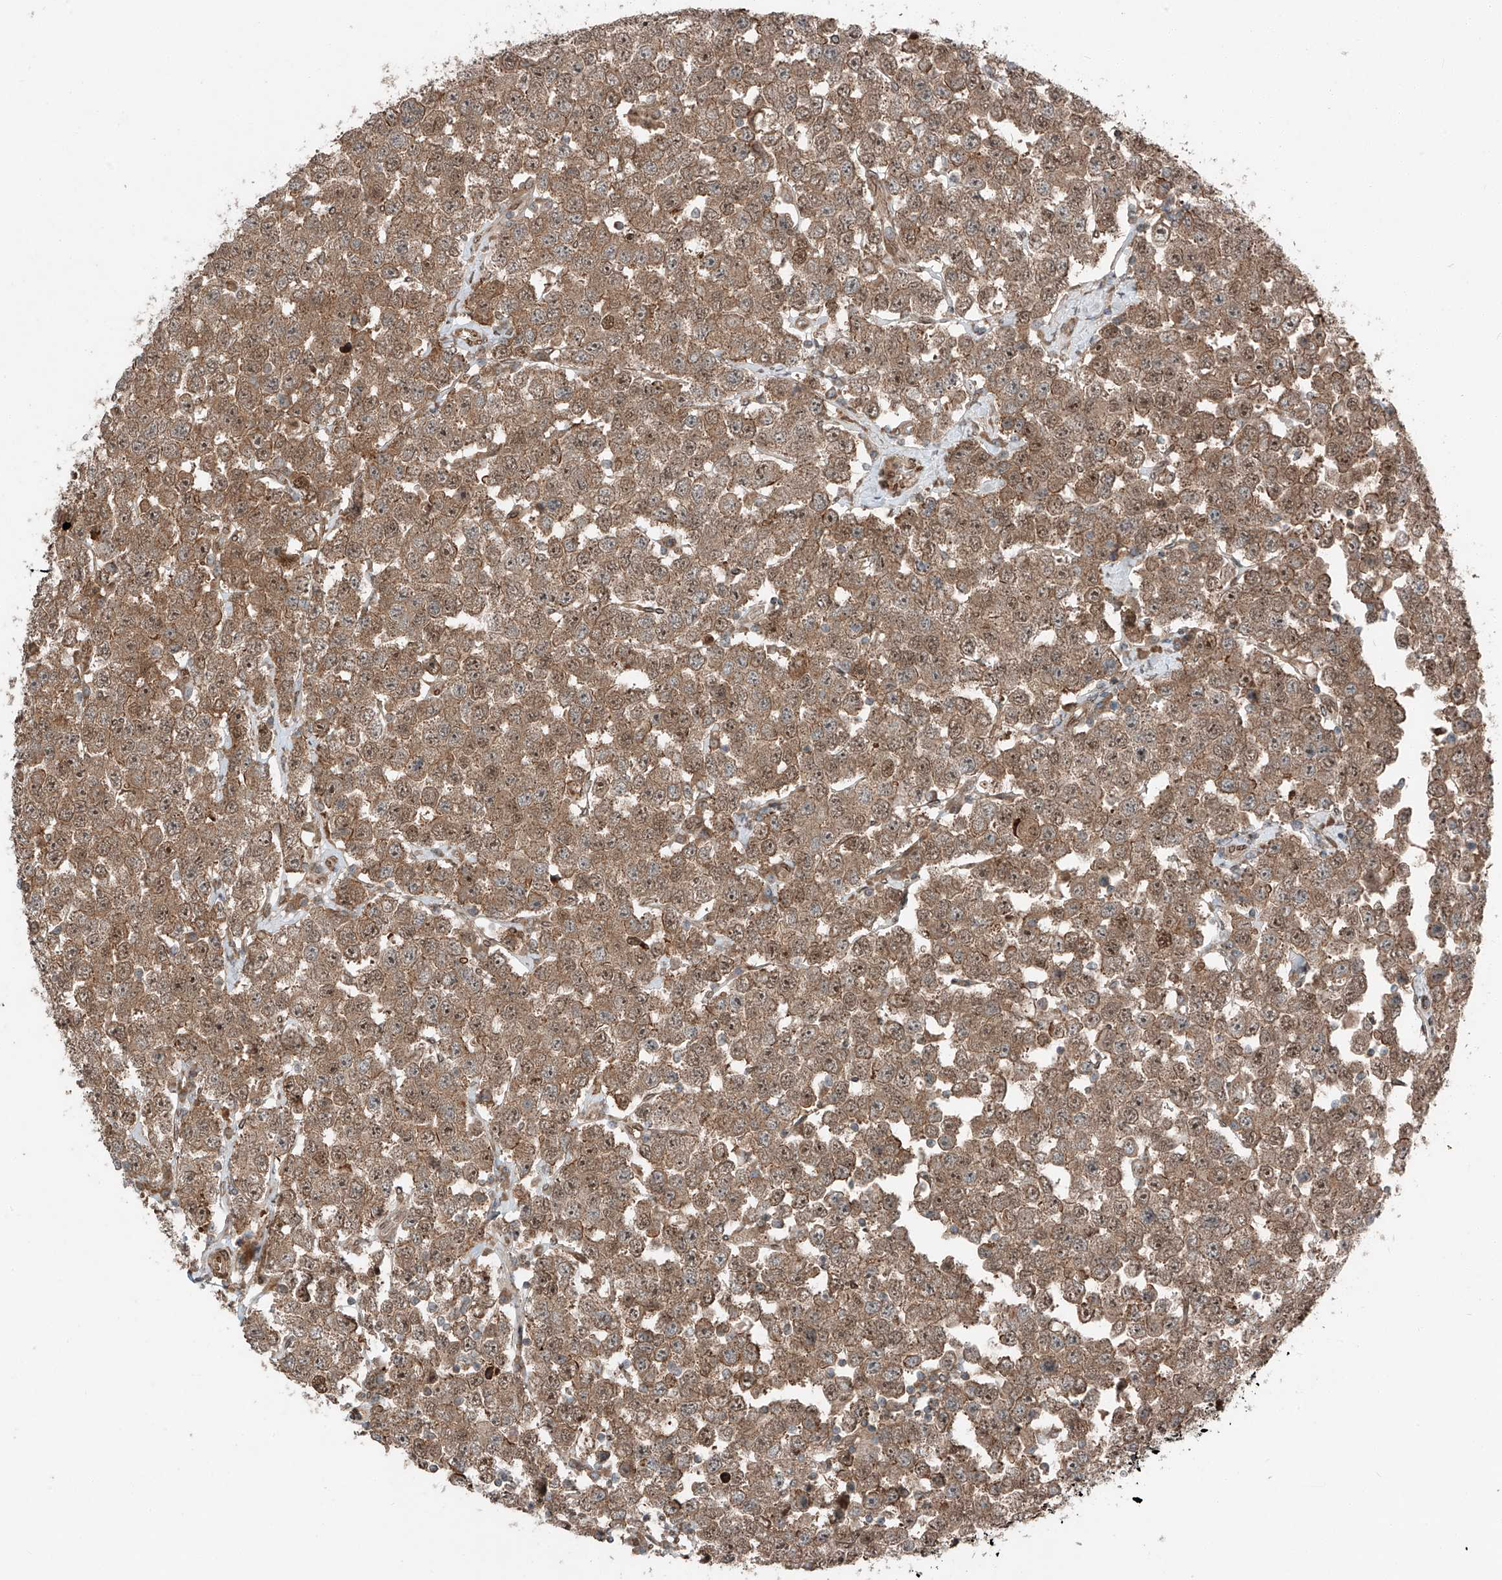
{"staining": {"intensity": "moderate", "quantity": ">75%", "location": "cytoplasmic/membranous"}, "tissue": "testis cancer", "cell_type": "Tumor cells", "image_type": "cancer", "snomed": [{"axis": "morphology", "description": "Seminoma, NOS"}, {"axis": "topography", "description": "Testis"}], "caption": "An image showing moderate cytoplasmic/membranous expression in about >75% of tumor cells in testis cancer, as visualized by brown immunohistochemical staining.", "gene": "CEP162", "patient": {"sex": "male", "age": 28}}